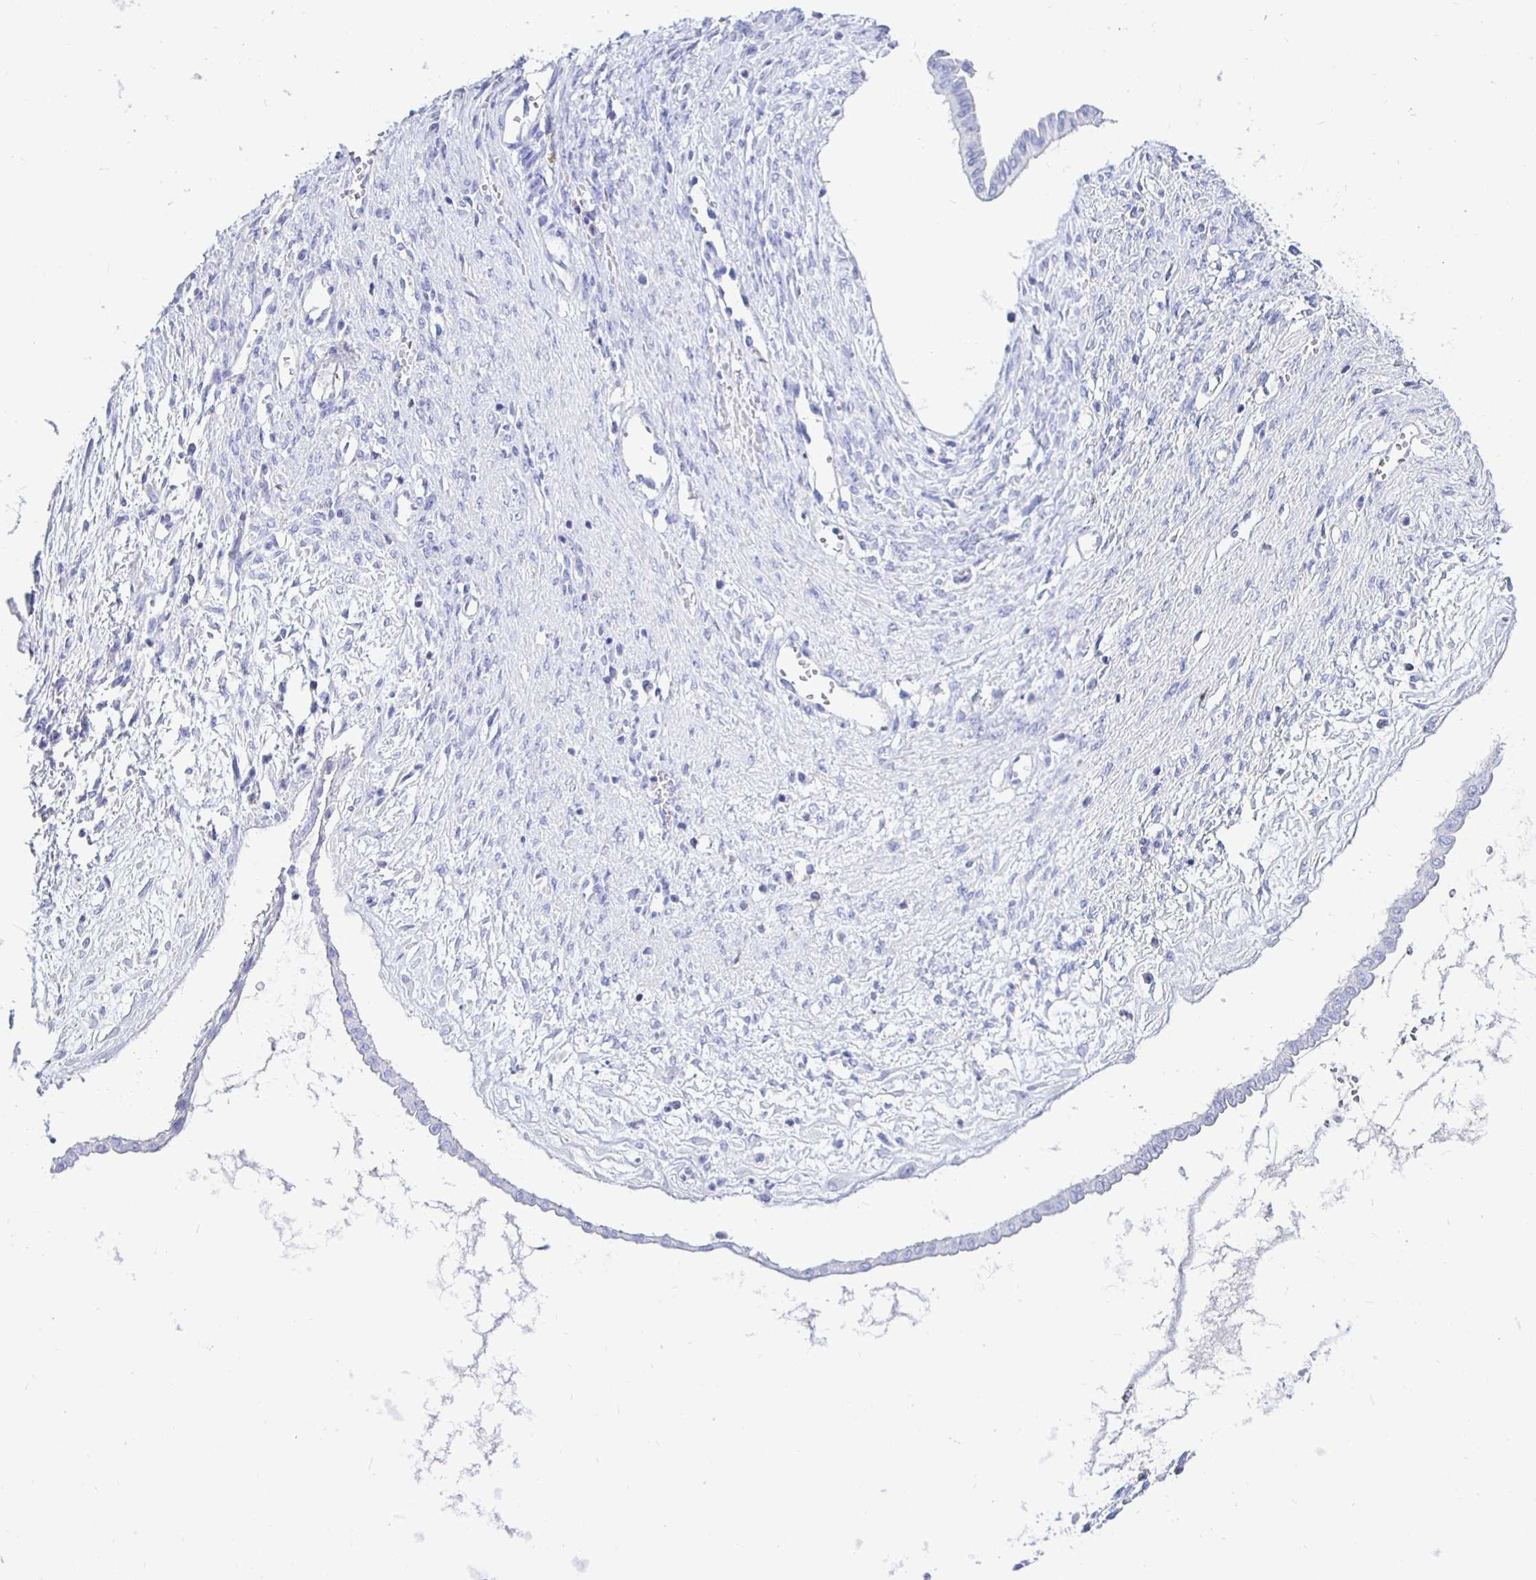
{"staining": {"intensity": "negative", "quantity": "none", "location": "none"}, "tissue": "ovarian cancer", "cell_type": "Tumor cells", "image_type": "cancer", "snomed": [{"axis": "morphology", "description": "Cystadenocarcinoma, mucinous, NOS"}, {"axis": "topography", "description": "Ovary"}], "caption": "Tumor cells show no significant protein staining in mucinous cystadenocarcinoma (ovarian).", "gene": "UMOD", "patient": {"sex": "female", "age": 73}}